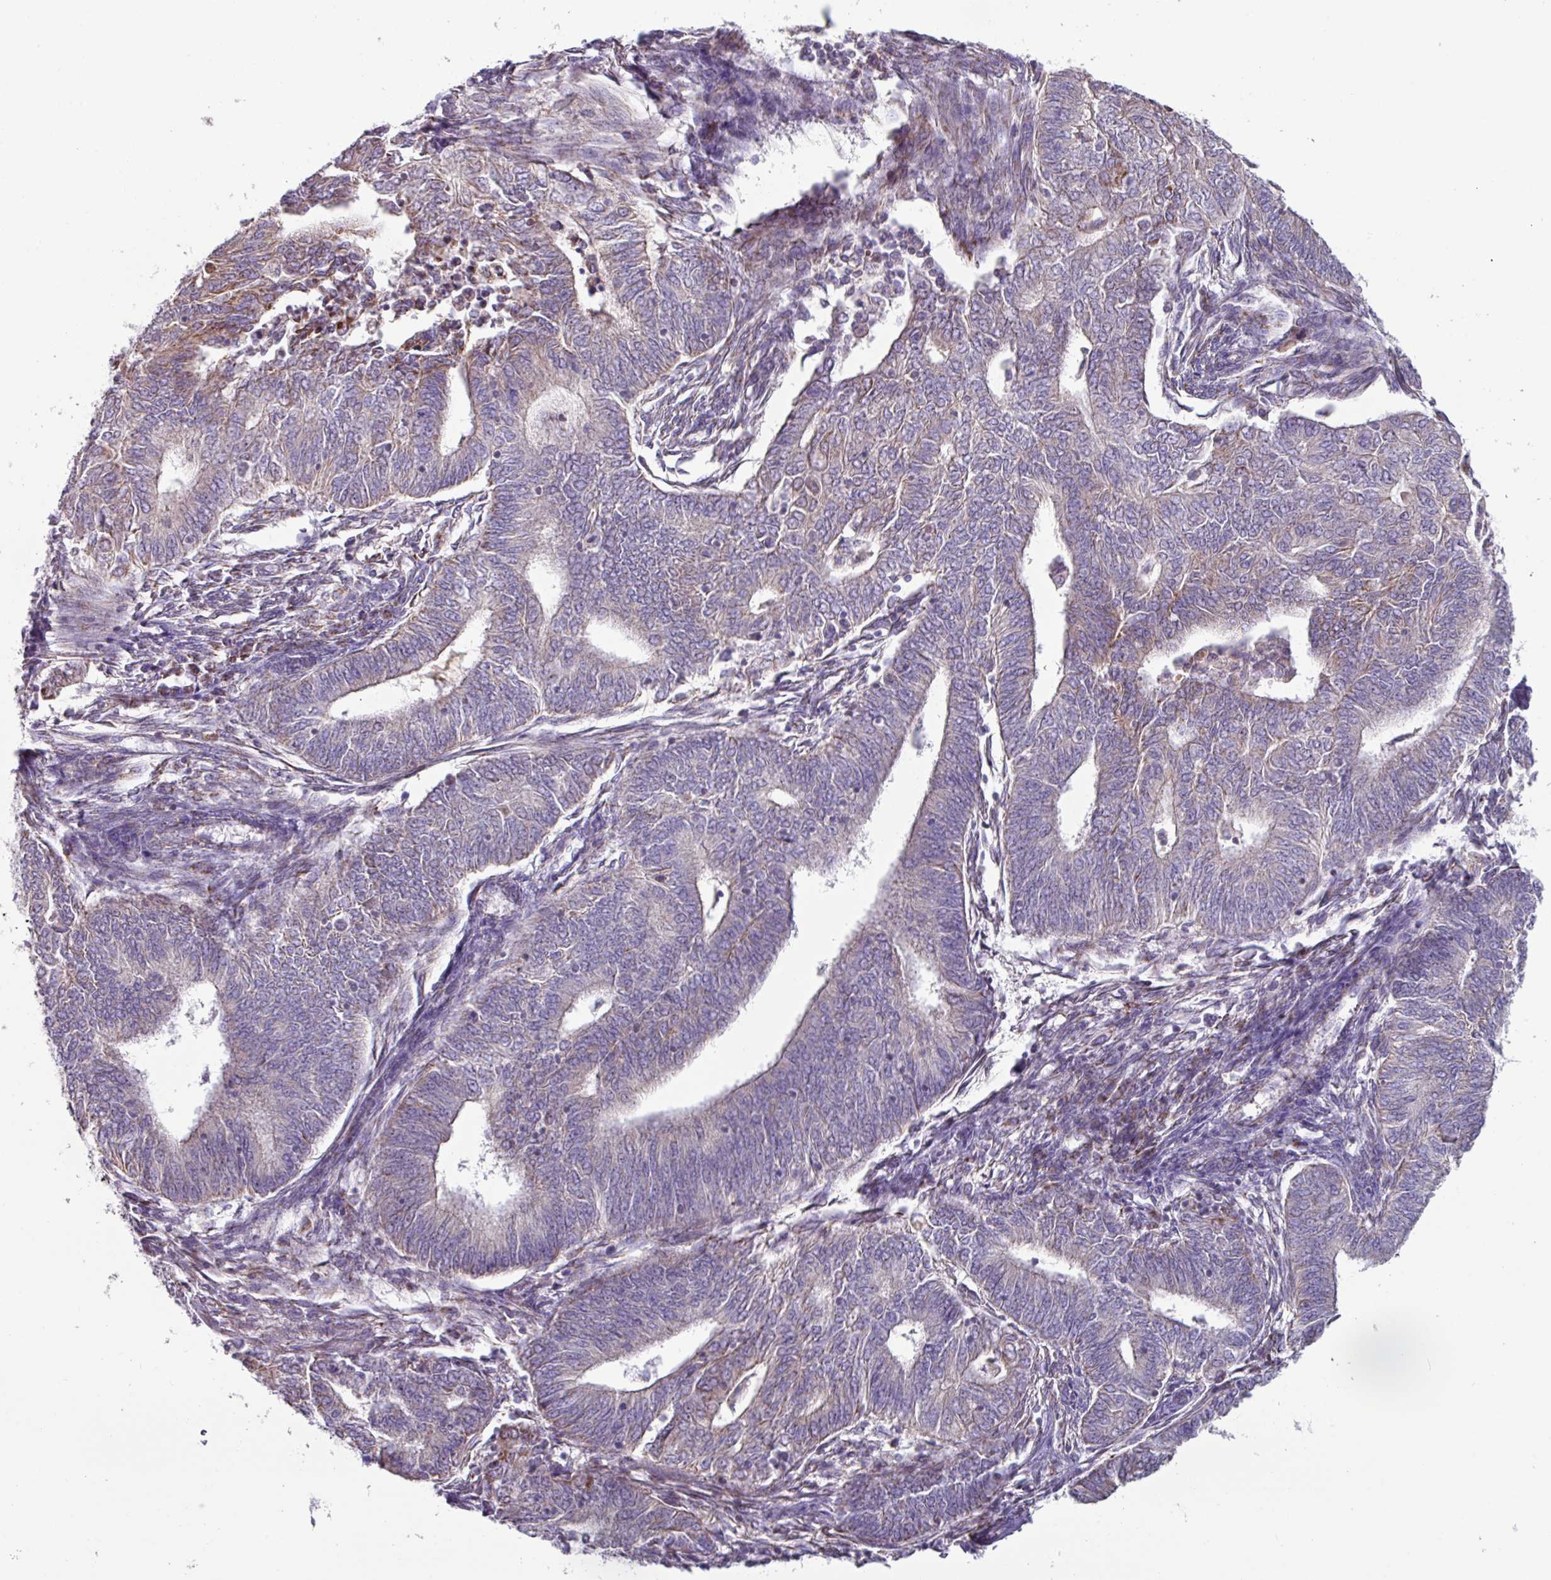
{"staining": {"intensity": "moderate", "quantity": "<25%", "location": "cytoplasmic/membranous"}, "tissue": "endometrial cancer", "cell_type": "Tumor cells", "image_type": "cancer", "snomed": [{"axis": "morphology", "description": "Adenocarcinoma, NOS"}, {"axis": "topography", "description": "Endometrium"}], "caption": "High-magnification brightfield microscopy of adenocarcinoma (endometrial) stained with DAB (brown) and counterstained with hematoxylin (blue). tumor cells exhibit moderate cytoplasmic/membranous staining is identified in approximately<25% of cells.", "gene": "MT-ND4", "patient": {"sex": "female", "age": 62}}